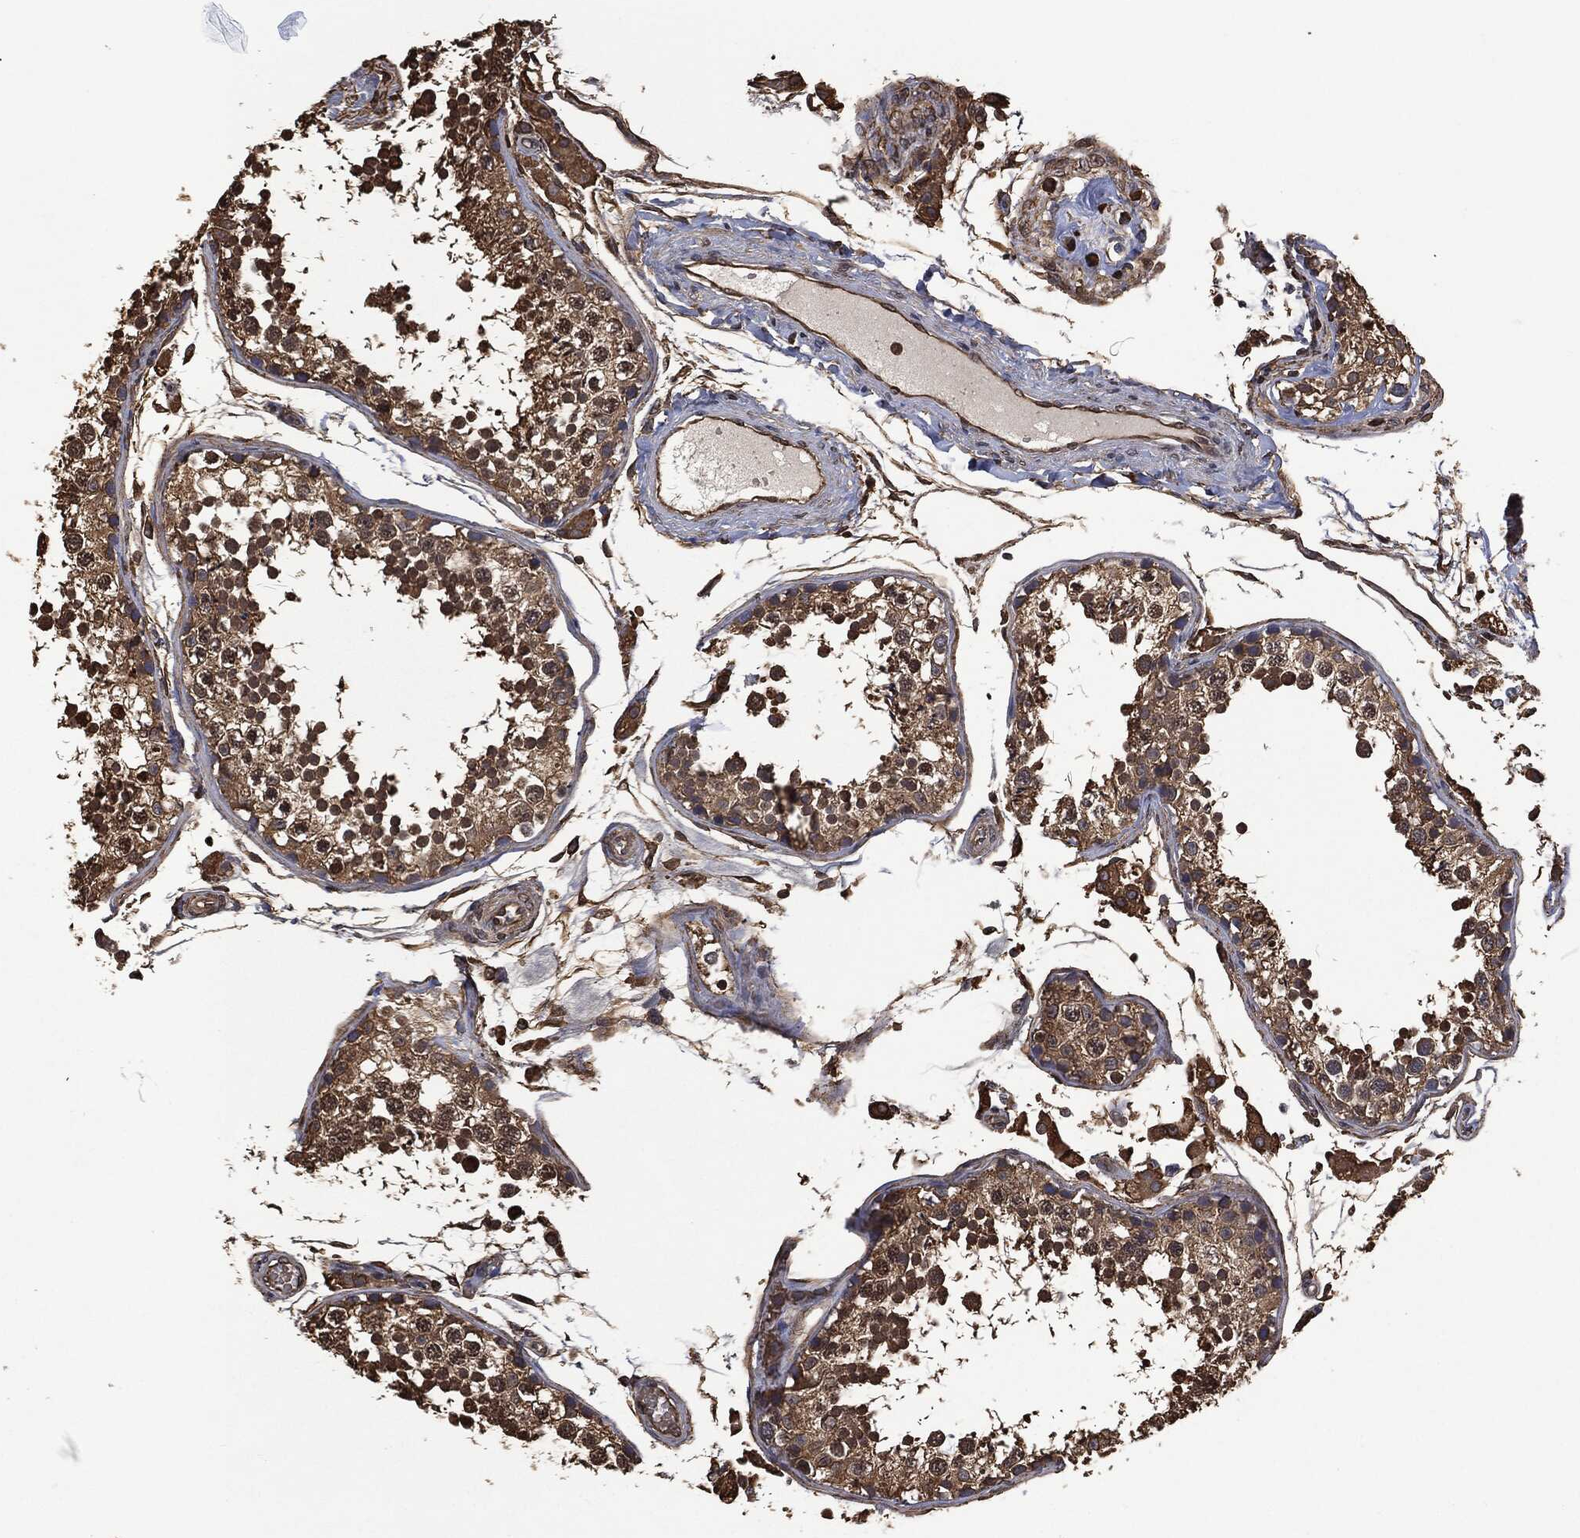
{"staining": {"intensity": "strong", "quantity": ">75%", "location": "cytoplasmic/membranous"}, "tissue": "testis", "cell_type": "Cells in seminiferous ducts", "image_type": "normal", "snomed": [{"axis": "morphology", "description": "Normal tissue, NOS"}, {"axis": "topography", "description": "Testis"}], "caption": "Immunohistochemistry micrograph of normal testis: testis stained using IHC displays high levels of strong protein expression localized specifically in the cytoplasmic/membranous of cells in seminiferous ducts, appearing as a cytoplasmic/membranous brown color.", "gene": "PRDX4", "patient": {"sex": "male", "age": 29}}